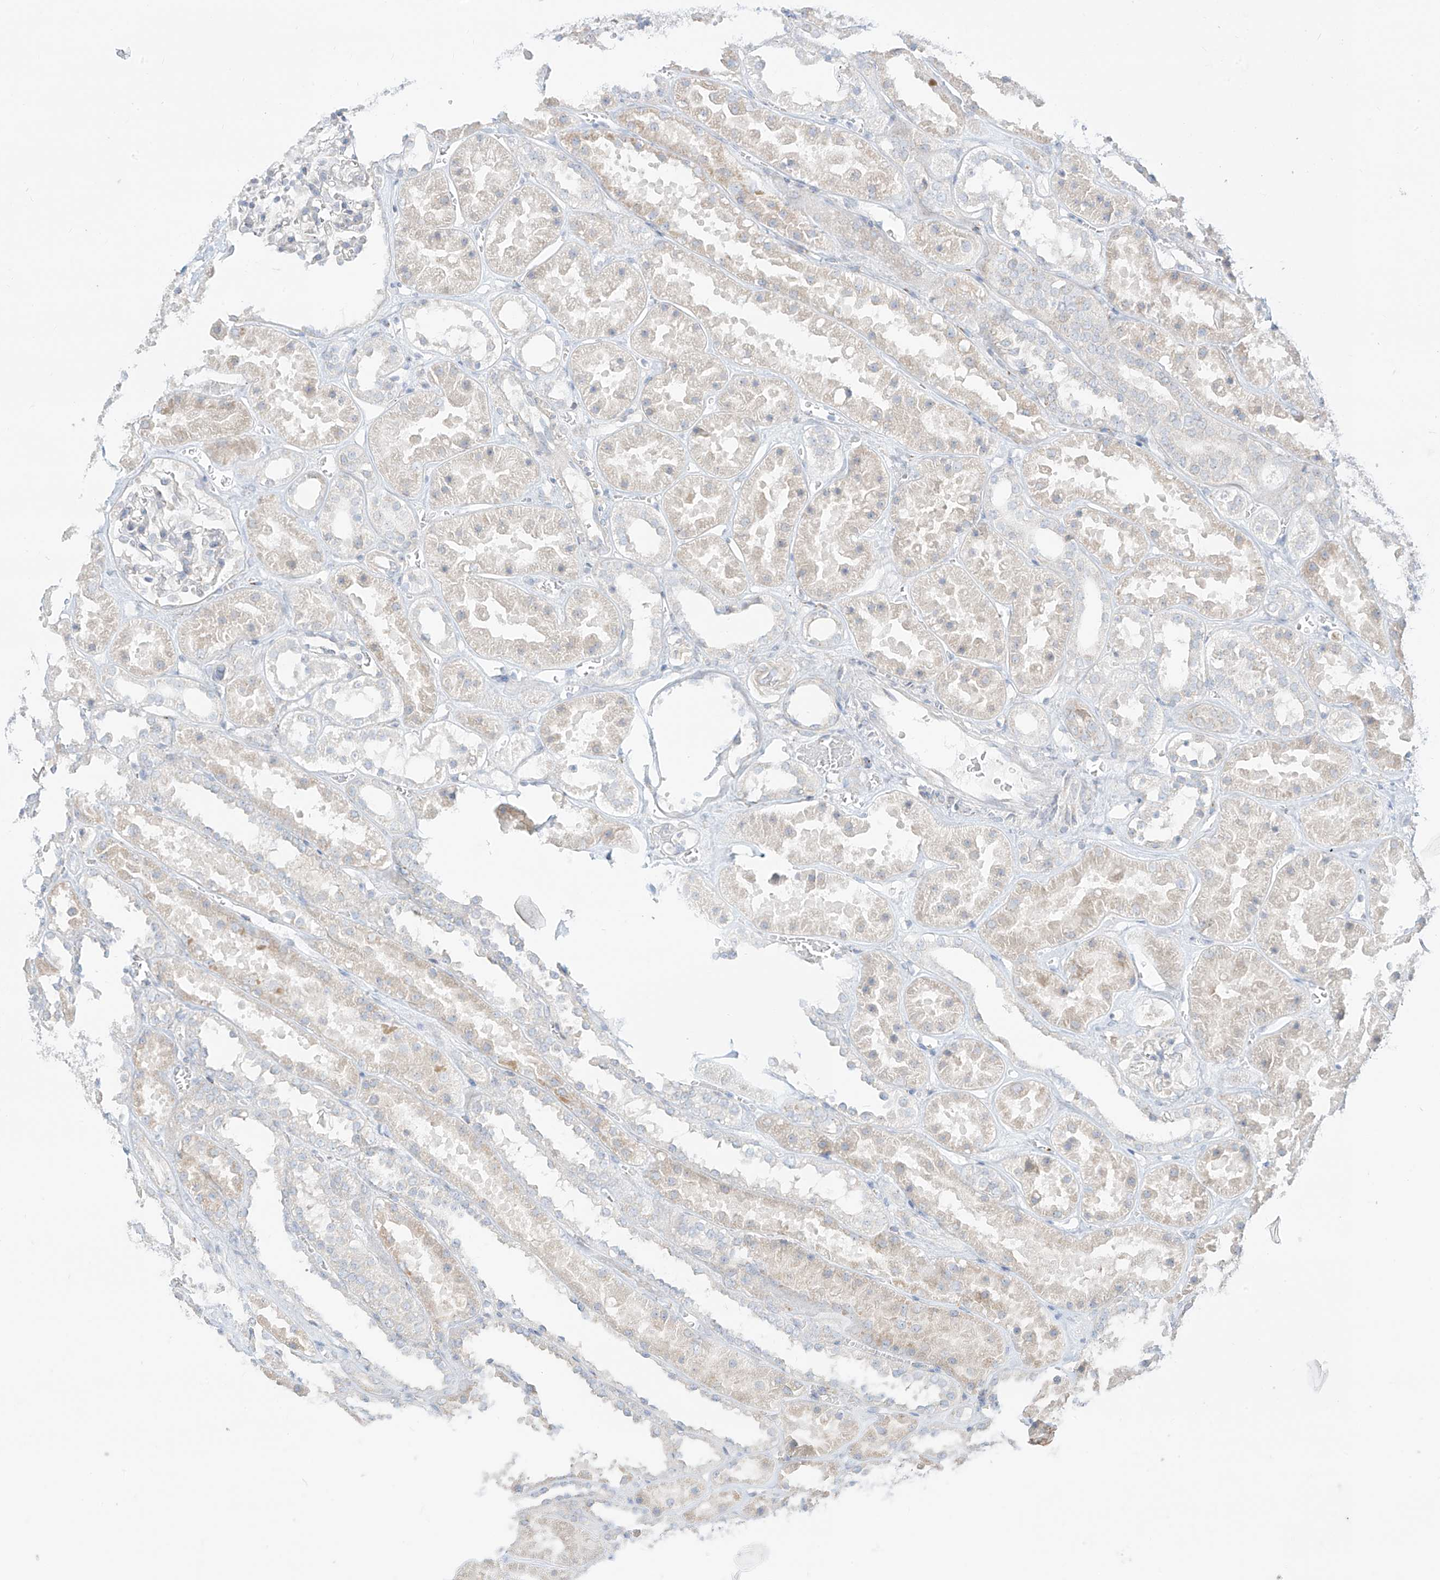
{"staining": {"intensity": "negative", "quantity": "none", "location": "none"}, "tissue": "kidney", "cell_type": "Cells in glomeruli", "image_type": "normal", "snomed": [{"axis": "morphology", "description": "Normal tissue, NOS"}, {"axis": "topography", "description": "Kidney"}], "caption": "High magnification brightfield microscopy of unremarkable kidney stained with DAB (3,3'-diaminobenzidine) (brown) and counterstained with hematoxylin (blue): cells in glomeruli show no significant expression.", "gene": "SYTL3", "patient": {"sex": "female", "age": 41}}